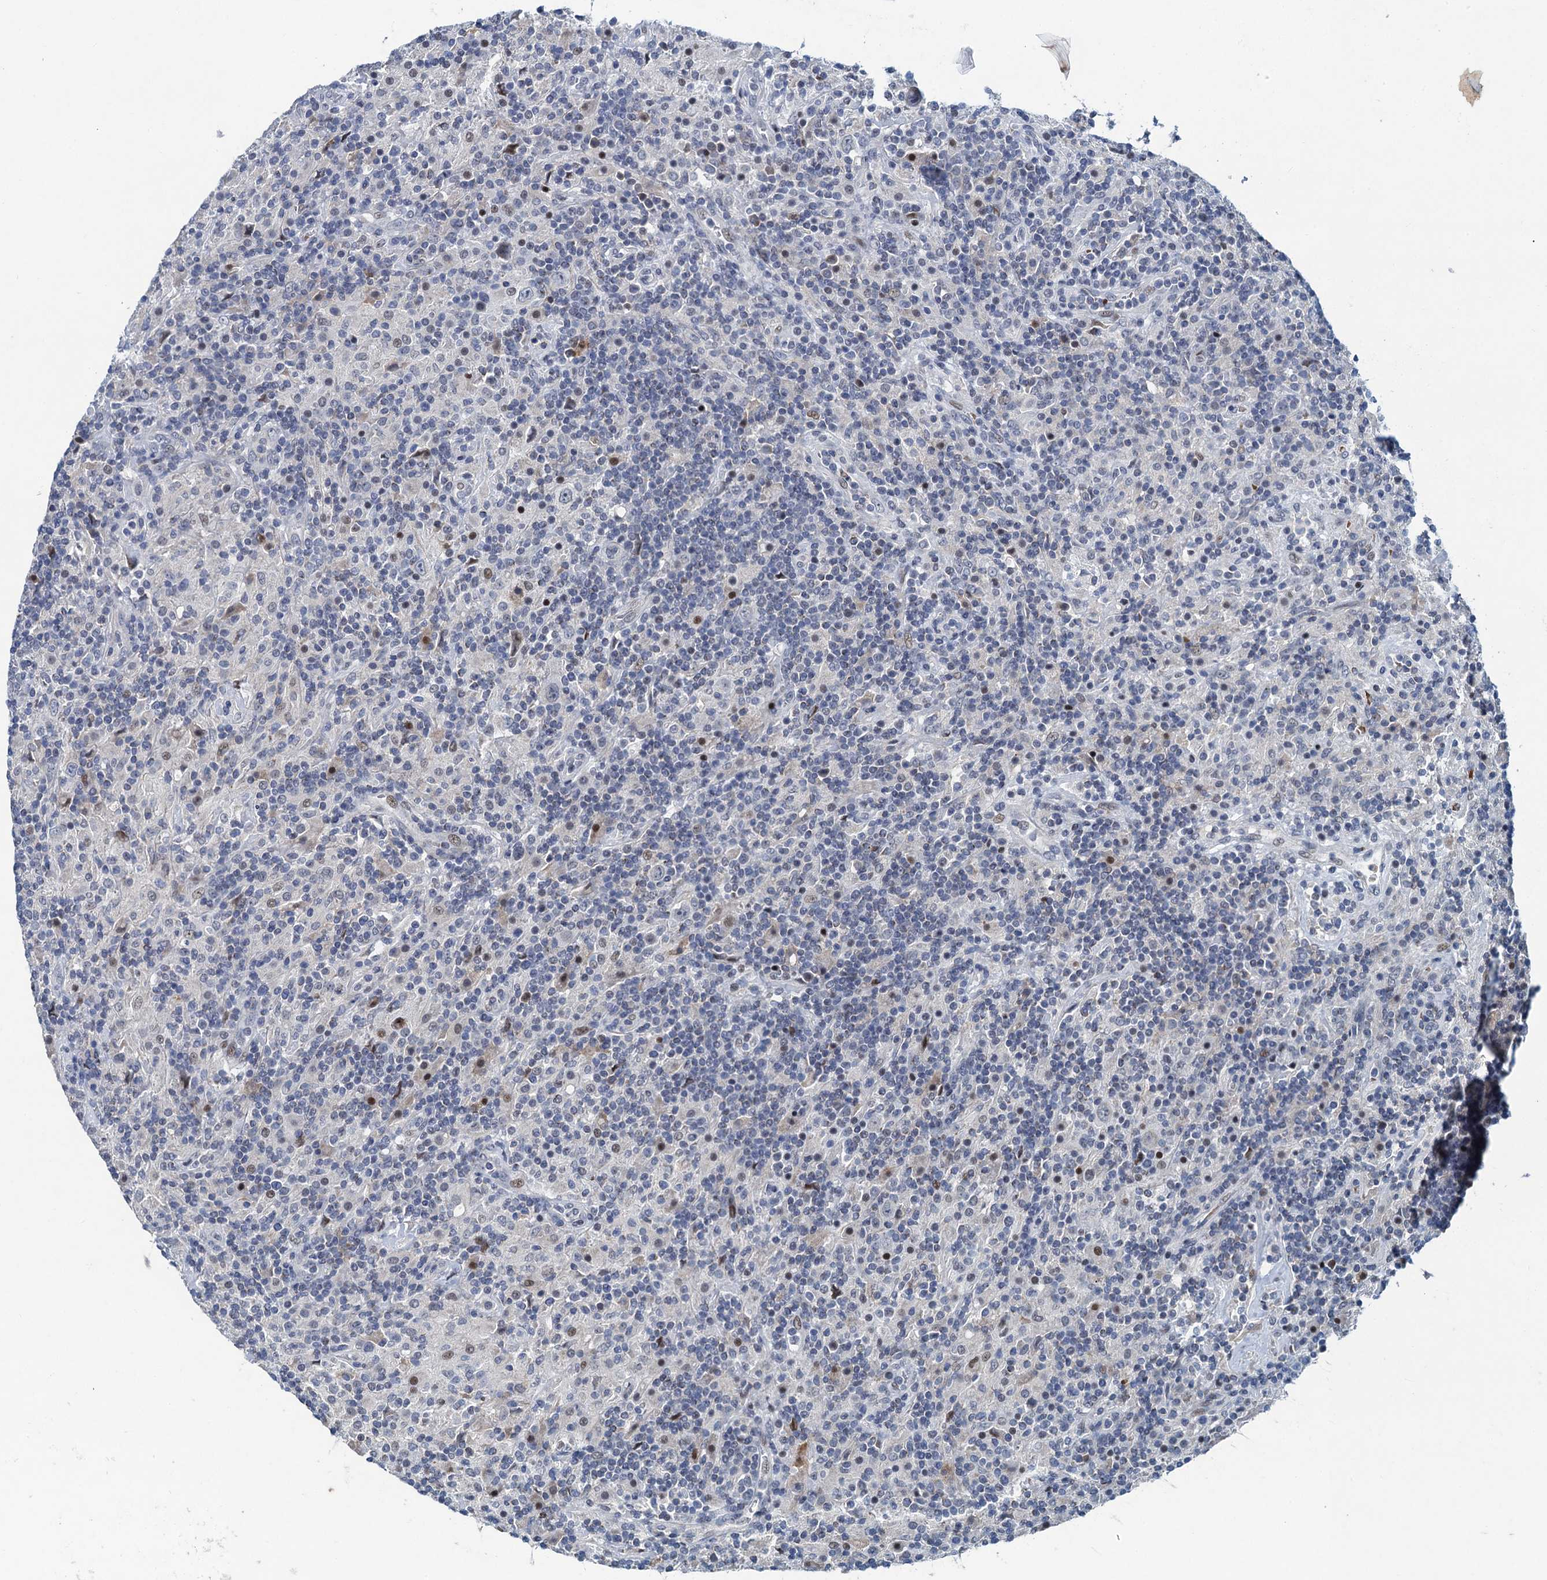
{"staining": {"intensity": "negative", "quantity": "none", "location": "none"}, "tissue": "lymphoma", "cell_type": "Tumor cells", "image_type": "cancer", "snomed": [{"axis": "morphology", "description": "Hodgkin's disease, NOS"}, {"axis": "topography", "description": "Lymph node"}], "caption": "Immunohistochemical staining of human Hodgkin's disease displays no significant positivity in tumor cells.", "gene": "ATOSA", "patient": {"sex": "male", "age": 70}}